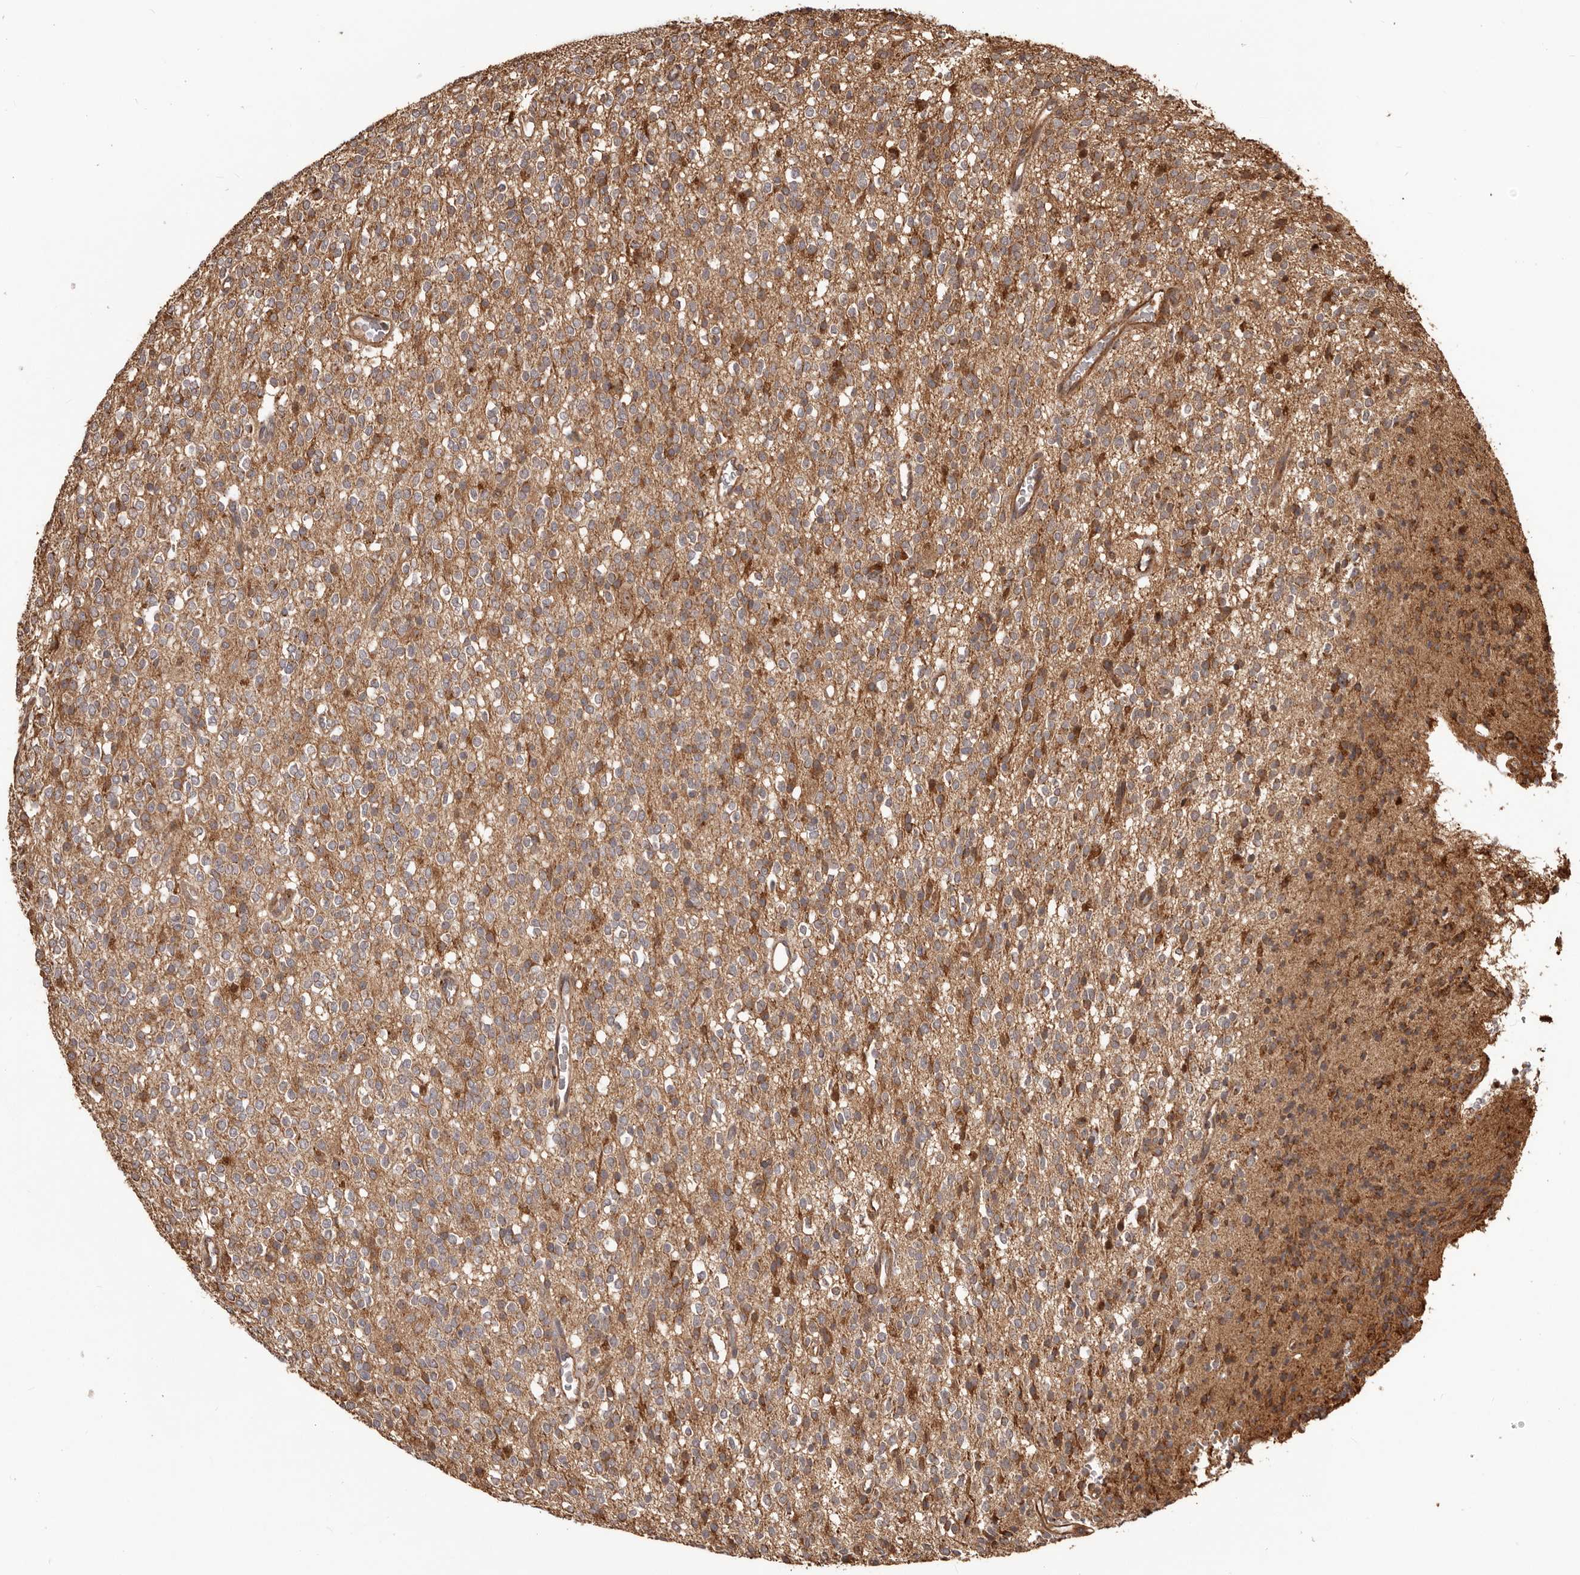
{"staining": {"intensity": "weak", "quantity": ">75%", "location": "cytoplasmic/membranous"}, "tissue": "glioma", "cell_type": "Tumor cells", "image_type": "cancer", "snomed": [{"axis": "morphology", "description": "Glioma, malignant, High grade"}, {"axis": "topography", "description": "Brain"}], "caption": "The immunohistochemical stain highlights weak cytoplasmic/membranous staining in tumor cells of glioma tissue. (DAB (3,3'-diaminobenzidine) IHC with brightfield microscopy, high magnification).", "gene": "MTO1", "patient": {"sex": "male", "age": 34}}